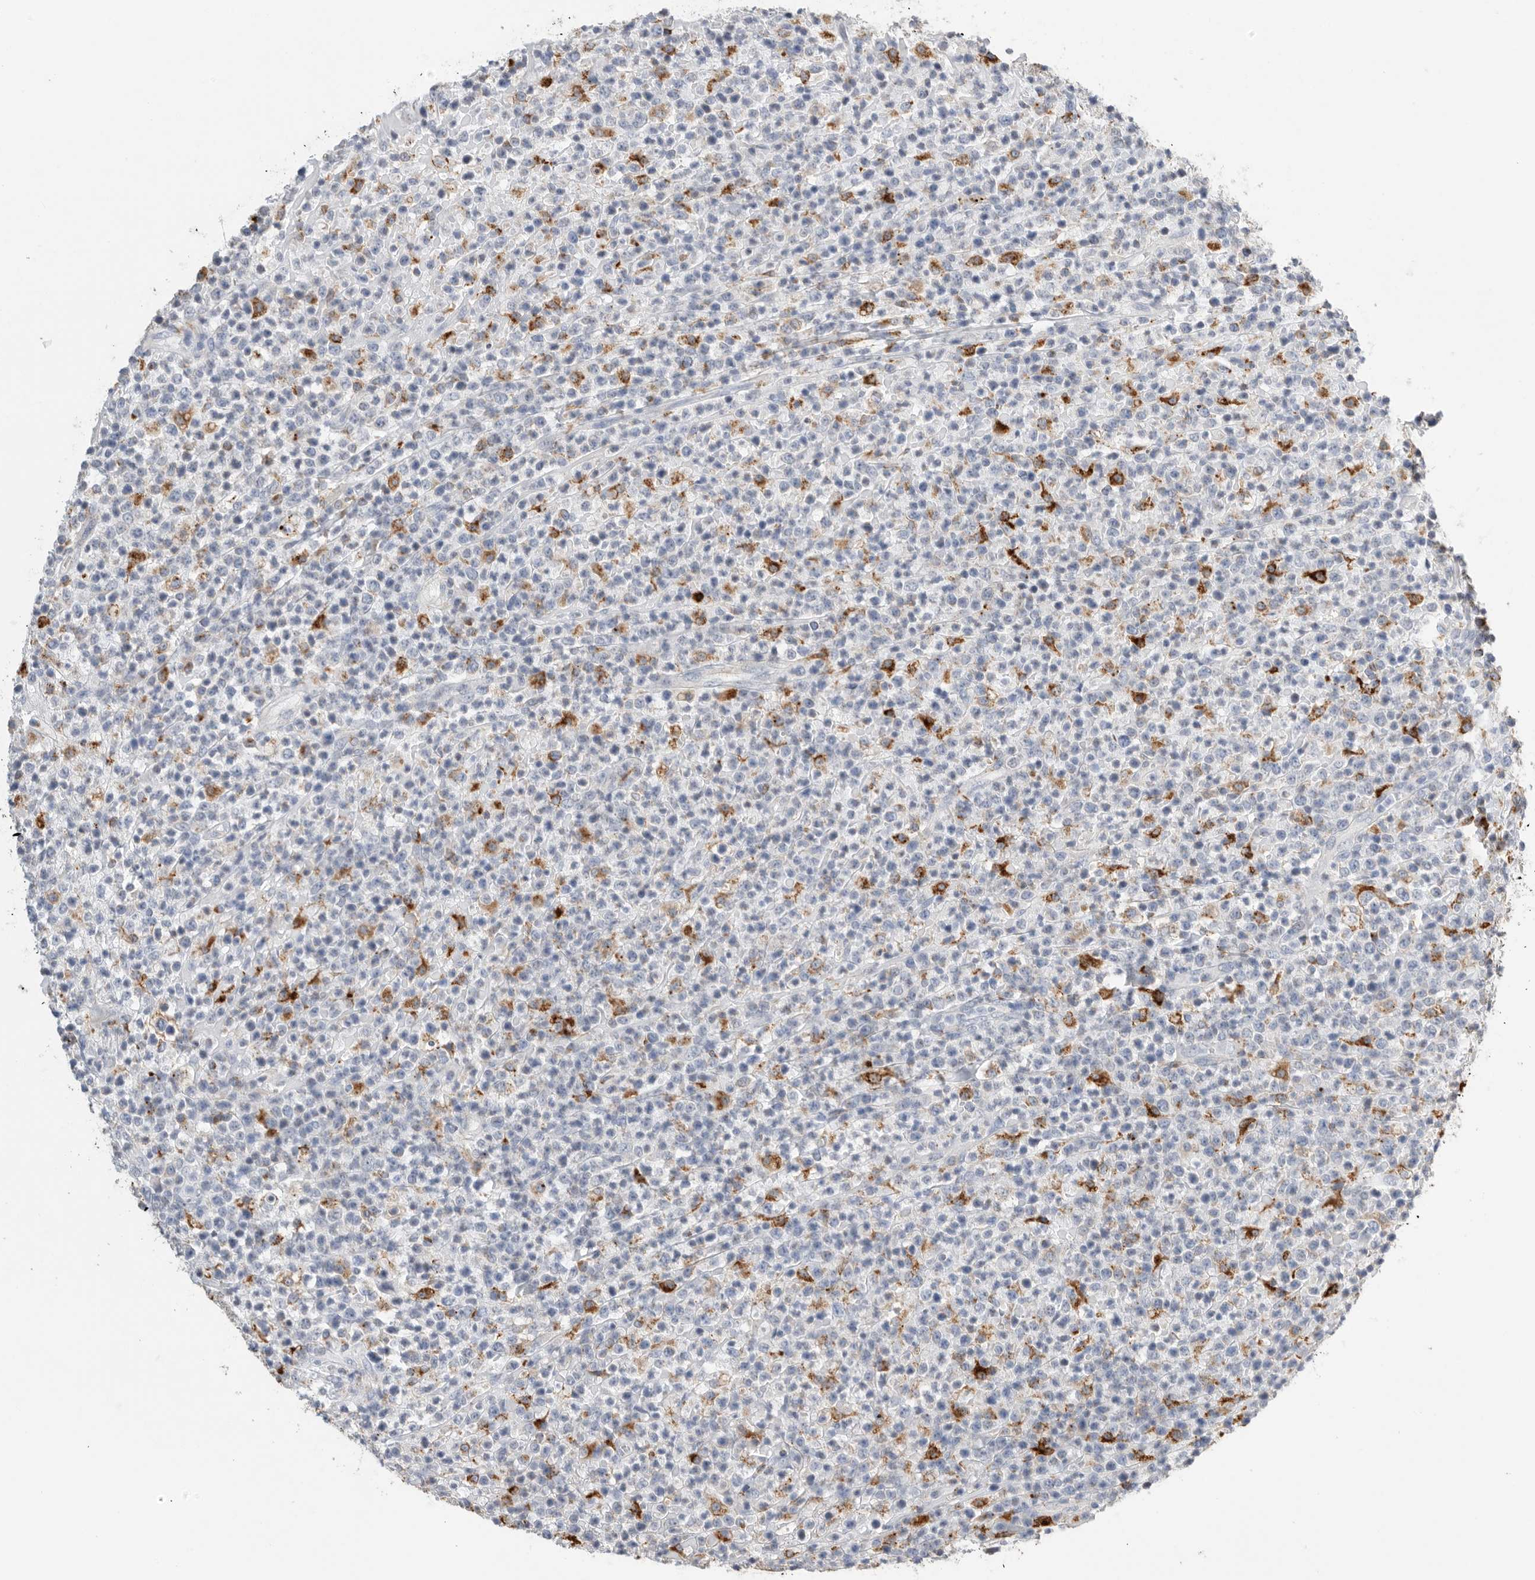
{"staining": {"intensity": "negative", "quantity": "none", "location": "none"}, "tissue": "lymphoma", "cell_type": "Tumor cells", "image_type": "cancer", "snomed": [{"axis": "morphology", "description": "Malignant lymphoma, non-Hodgkin's type, High grade"}, {"axis": "topography", "description": "Colon"}], "caption": "A histopathology image of human malignant lymphoma, non-Hodgkin's type (high-grade) is negative for staining in tumor cells.", "gene": "GGH", "patient": {"sex": "female", "age": 53}}